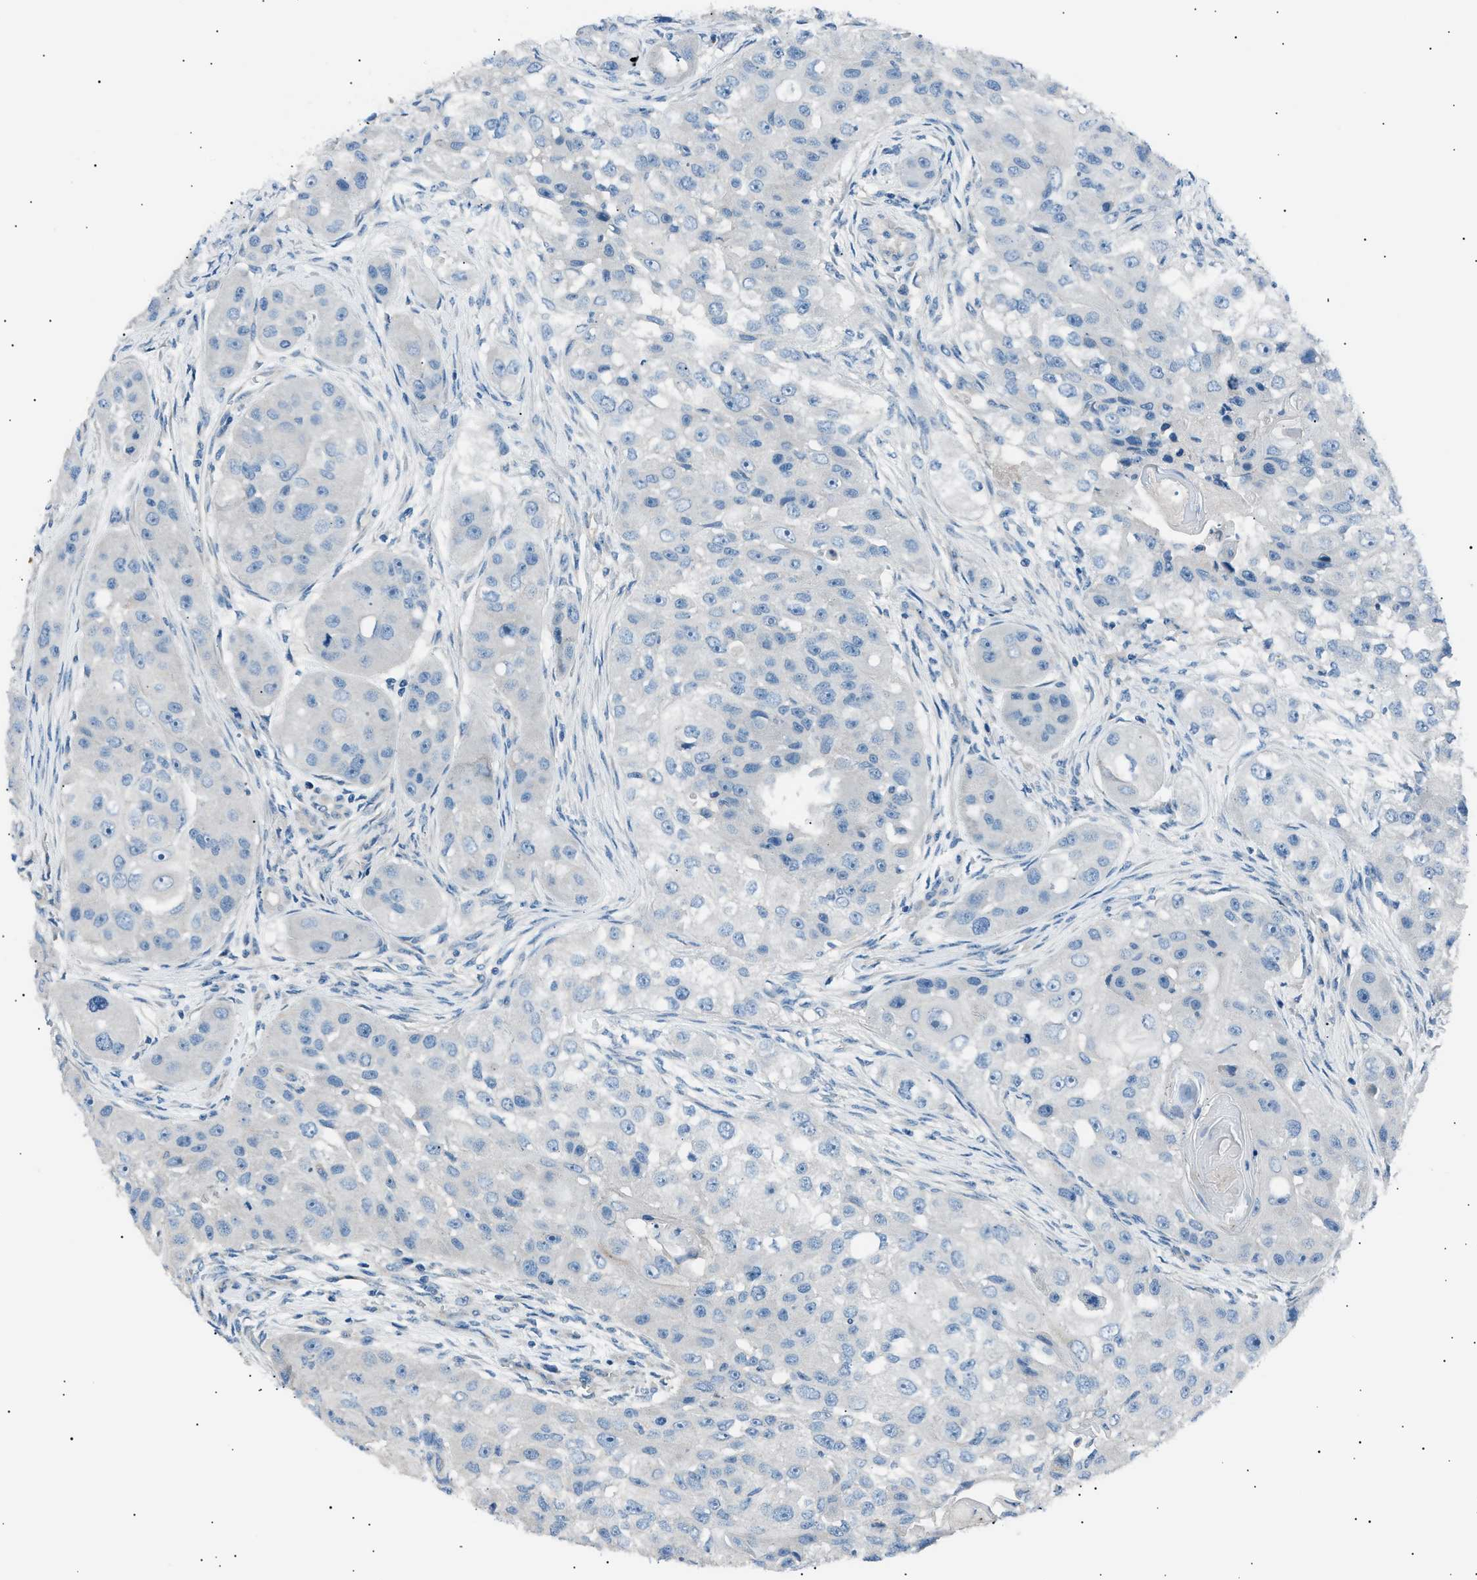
{"staining": {"intensity": "negative", "quantity": "none", "location": "none"}, "tissue": "head and neck cancer", "cell_type": "Tumor cells", "image_type": "cancer", "snomed": [{"axis": "morphology", "description": "Normal tissue, NOS"}, {"axis": "morphology", "description": "Squamous cell carcinoma, NOS"}, {"axis": "topography", "description": "Skeletal muscle"}, {"axis": "topography", "description": "Head-Neck"}], "caption": "This is an immunohistochemistry histopathology image of human head and neck cancer (squamous cell carcinoma). There is no positivity in tumor cells.", "gene": "LRRC37B", "patient": {"sex": "male", "age": 51}}